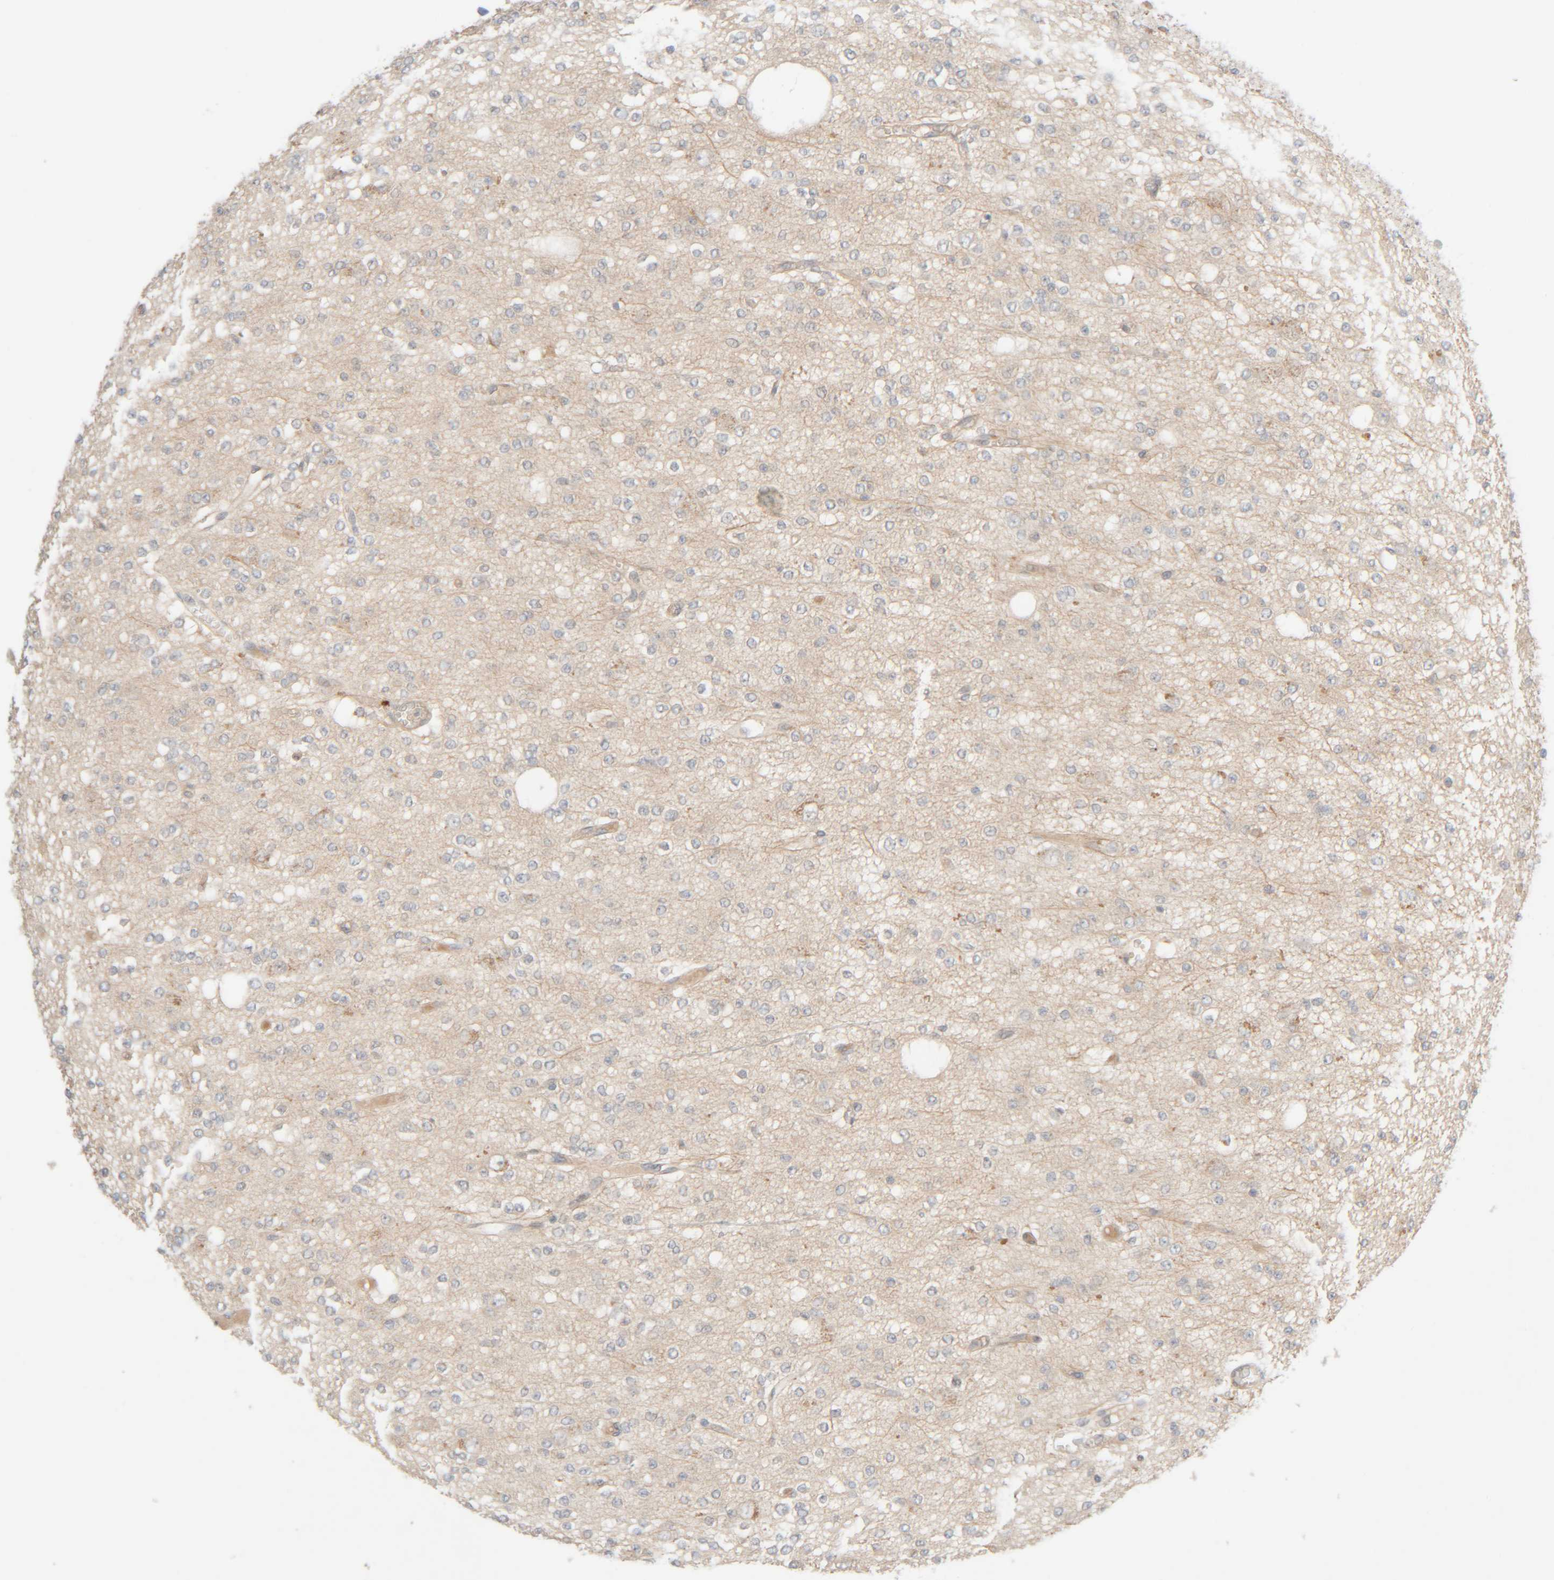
{"staining": {"intensity": "negative", "quantity": "none", "location": "none"}, "tissue": "glioma", "cell_type": "Tumor cells", "image_type": "cancer", "snomed": [{"axis": "morphology", "description": "Glioma, malignant, Low grade"}, {"axis": "topography", "description": "Brain"}], "caption": "Image shows no significant protein staining in tumor cells of malignant glioma (low-grade). (DAB immunohistochemistry, high magnification).", "gene": "CHKA", "patient": {"sex": "male", "age": 38}}